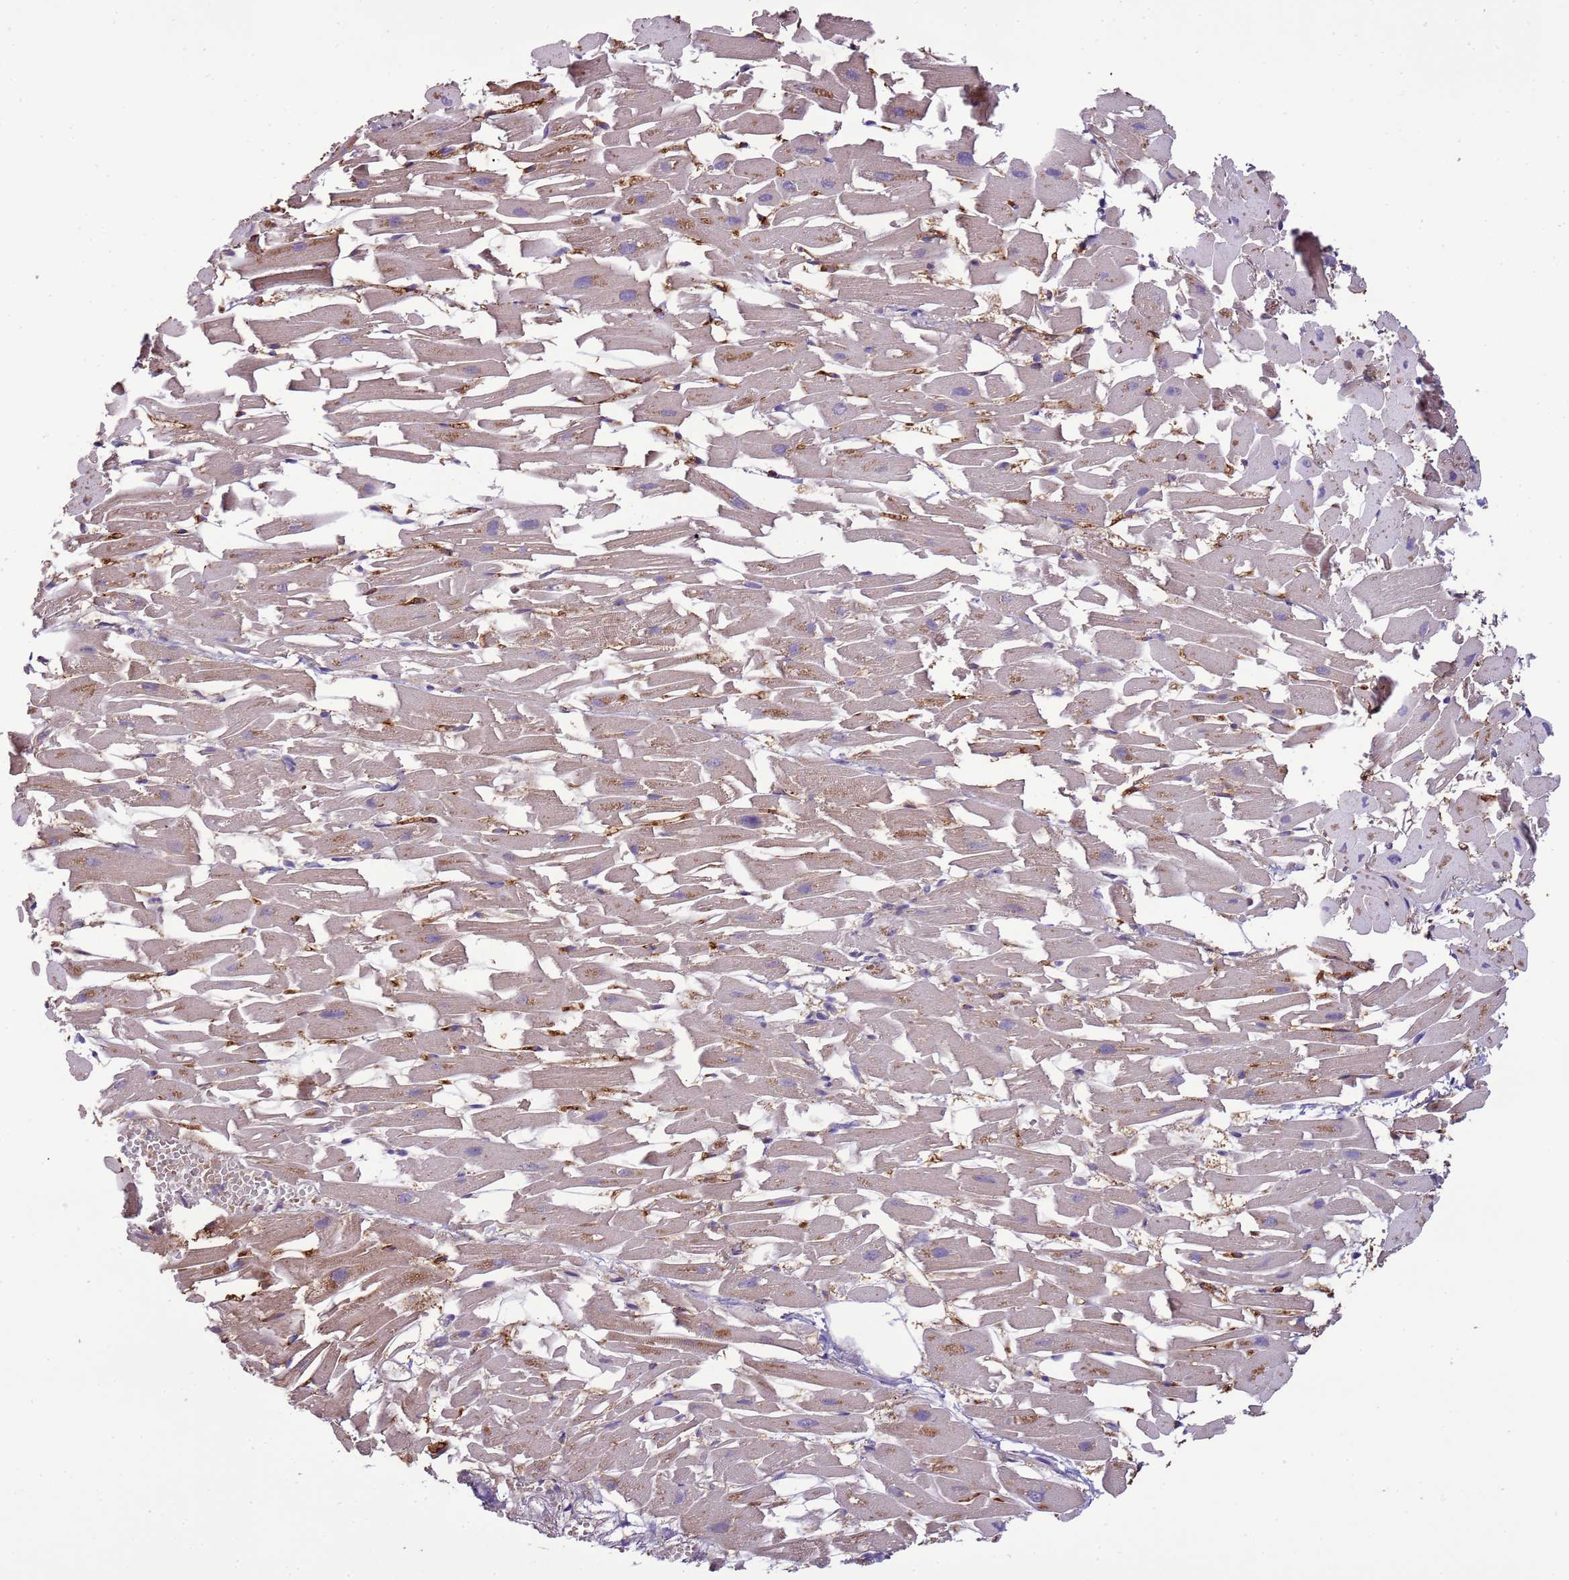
{"staining": {"intensity": "weak", "quantity": "25%-75%", "location": "cytoplasmic/membranous"}, "tissue": "heart muscle", "cell_type": "Cardiomyocytes", "image_type": "normal", "snomed": [{"axis": "morphology", "description": "Normal tissue, NOS"}, {"axis": "topography", "description": "Heart"}], "caption": "Immunohistochemistry of normal human heart muscle displays low levels of weak cytoplasmic/membranous staining in approximately 25%-75% of cardiomyocytes.", "gene": "ZBTB5", "patient": {"sex": "female", "age": 64}}